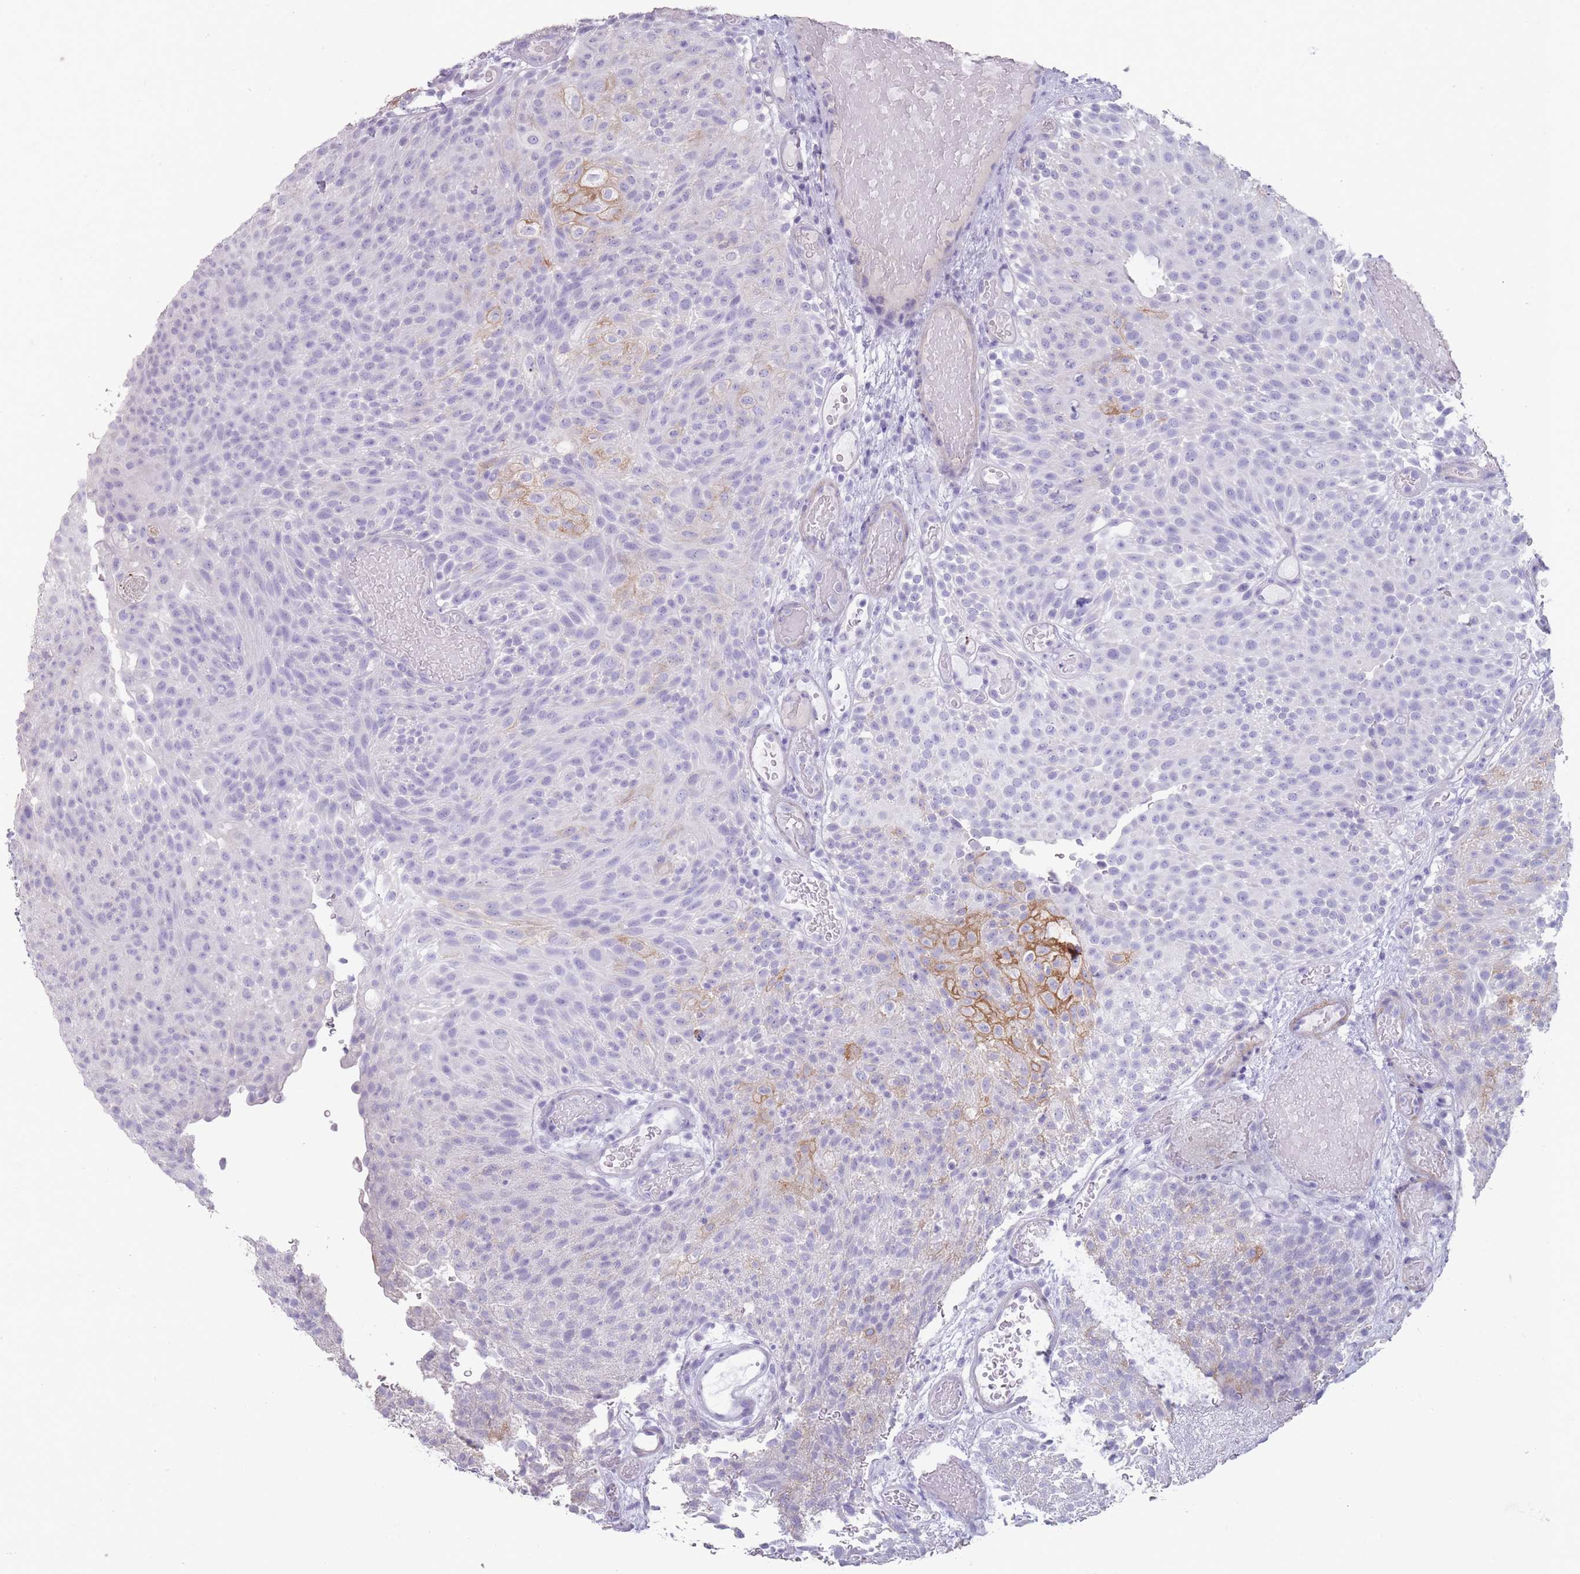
{"staining": {"intensity": "moderate", "quantity": "<25%", "location": "cytoplasmic/membranous"}, "tissue": "urothelial cancer", "cell_type": "Tumor cells", "image_type": "cancer", "snomed": [{"axis": "morphology", "description": "Urothelial carcinoma, Low grade"}, {"axis": "topography", "description": "Urinary bladder"}], "caption": "IHC (DAB (3,3'-diaminobenzidine)) staining of low-grade urothelial carcinoma reveals moderate cytoplasmic/membranous protein staining in approximately <25% of tumor cells.", "gene": "RHBG", "patient": {"sex": "male", "age": 78}}